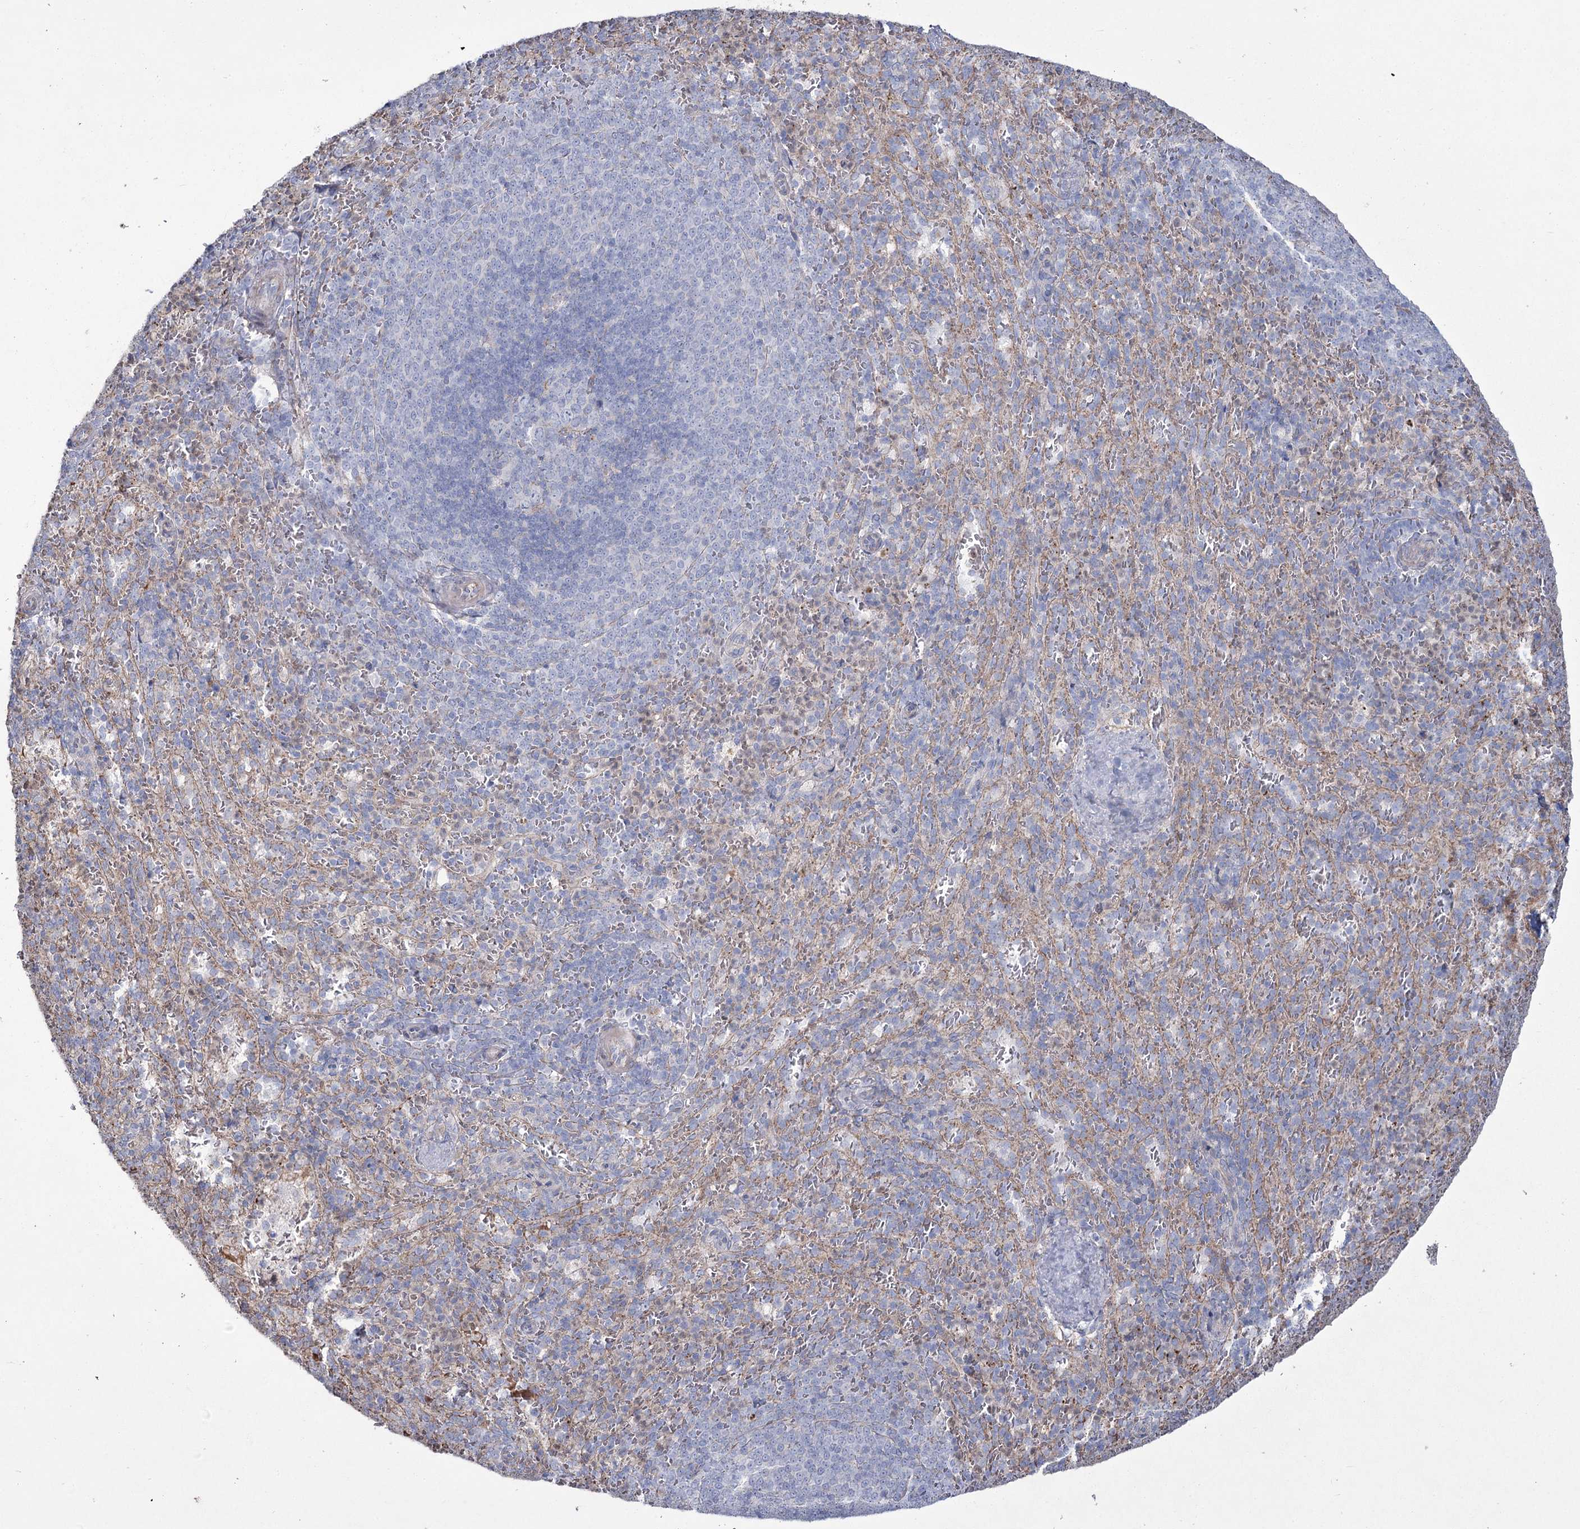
{"staining": {"intensity": "moderate", "quantity": "<25%", "location": "cytoplasmic/membranous"}, "tissue": "spleen", "cell_type": "Cells in red pulp", "image_type": "normal", "snomed": [{"axis": "morphology", "description": "Normal tissue, NOS"}, {"axis": "topography", "description": "Spleen"}], "caption": "Immunohistochemical staining of benign human spleen demonstrates low levels of moderate cytoplasmic/membranous expression in about <25% of cells in red pulp. (brown staining indicates protein expression, while blue staining denotes nuclei).", "gene": "ME3", "patient": {"sex": "female", "age": 21}}